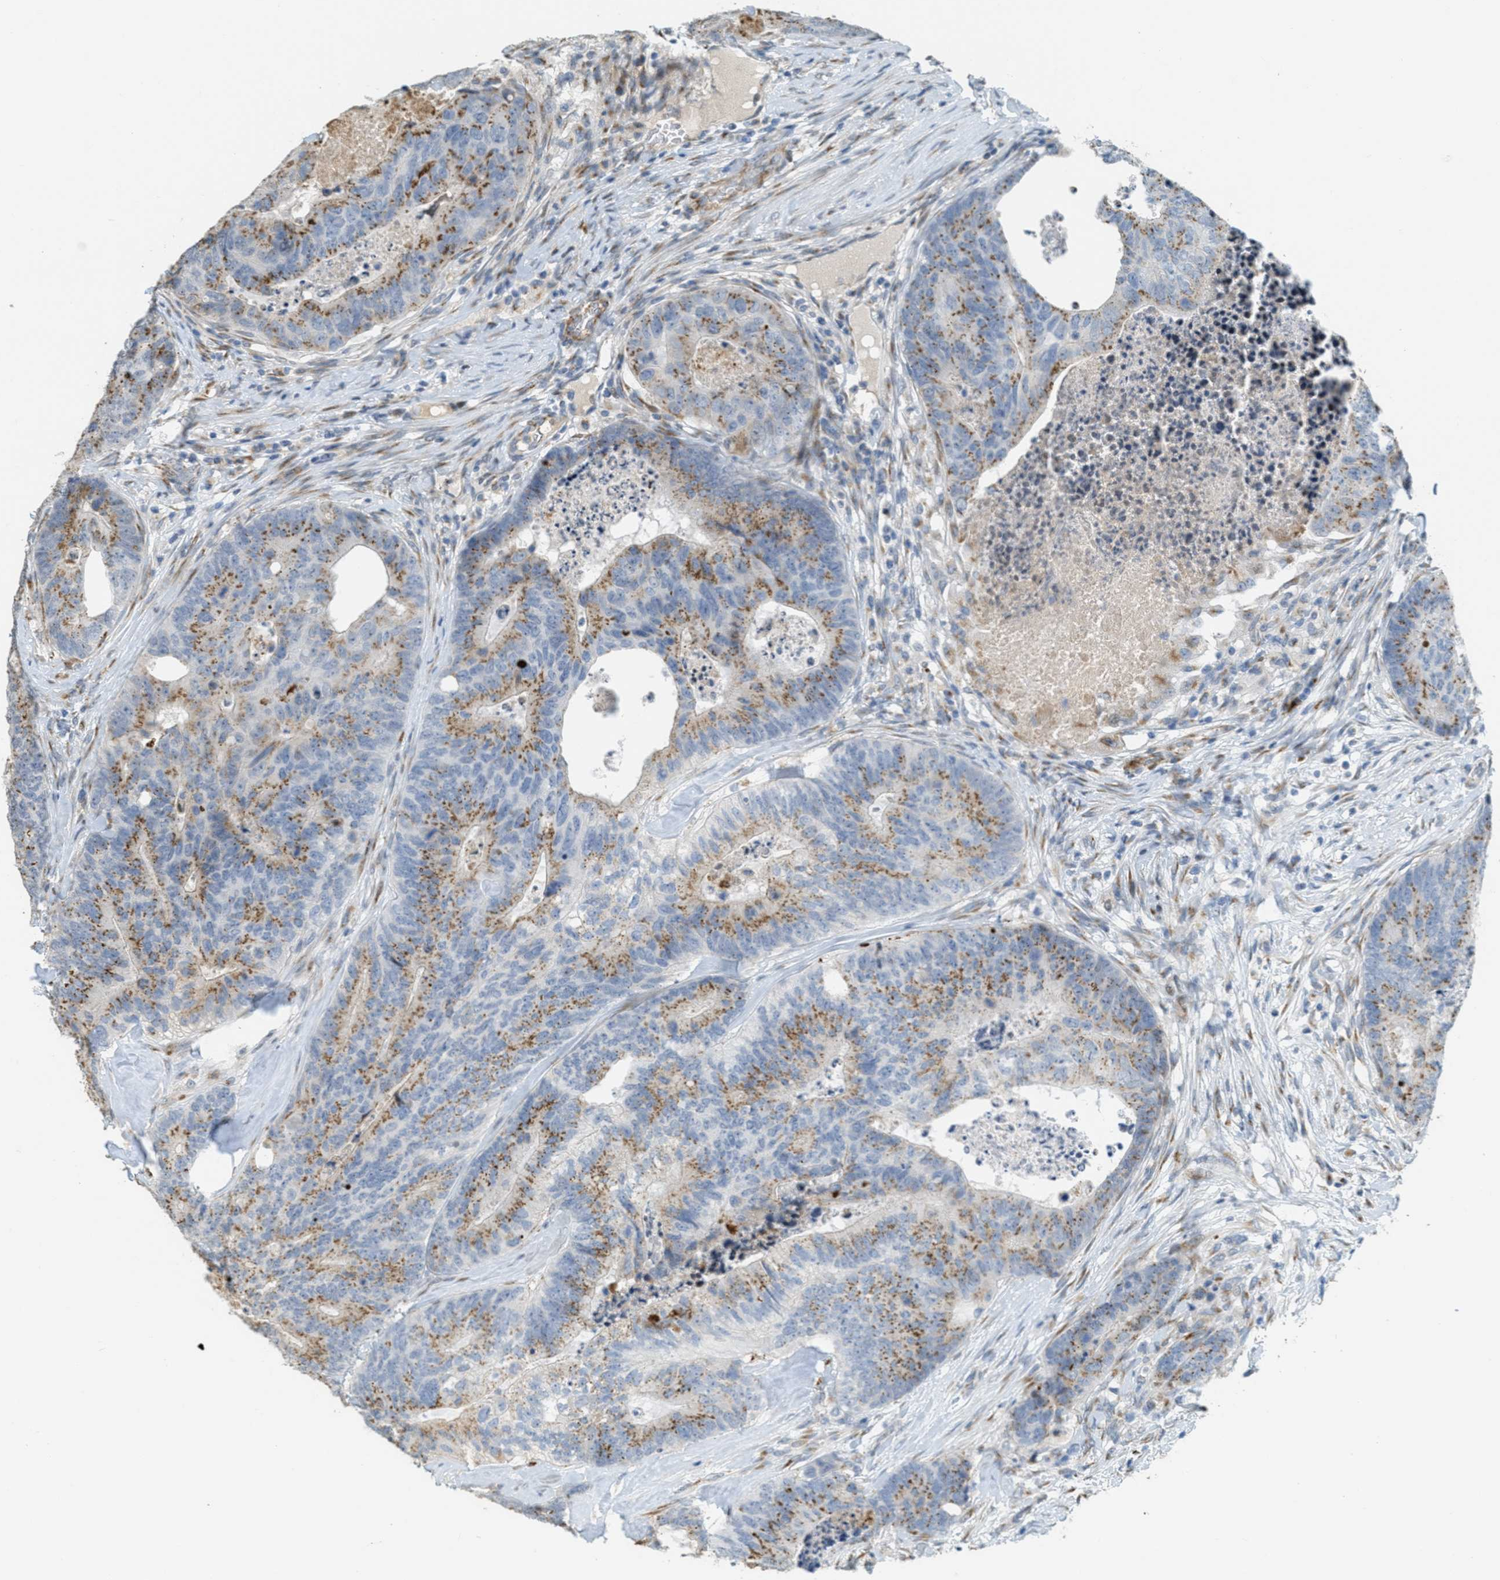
{"staining": {"intensity": "moderate", "quantity": ">75%", "location": "cytoplasmic/membranous"}, "tissue": "colorectal cancer", "cell_type": "Tumor cells", "image_type": "cancer", "snomed": [{"axis": "morphology", "description": "Adenocarcinoma, NOS"}, {"axis": "topography", "description": "Colon"}], "caption": "This is a histology image of IHC staining of colorectal cancer, which shows moderate expression in the cytoplasmic/membranous of tumor cells.", "gene": "ZFPL1", "patient": {"sex": "female", "age": 67}}